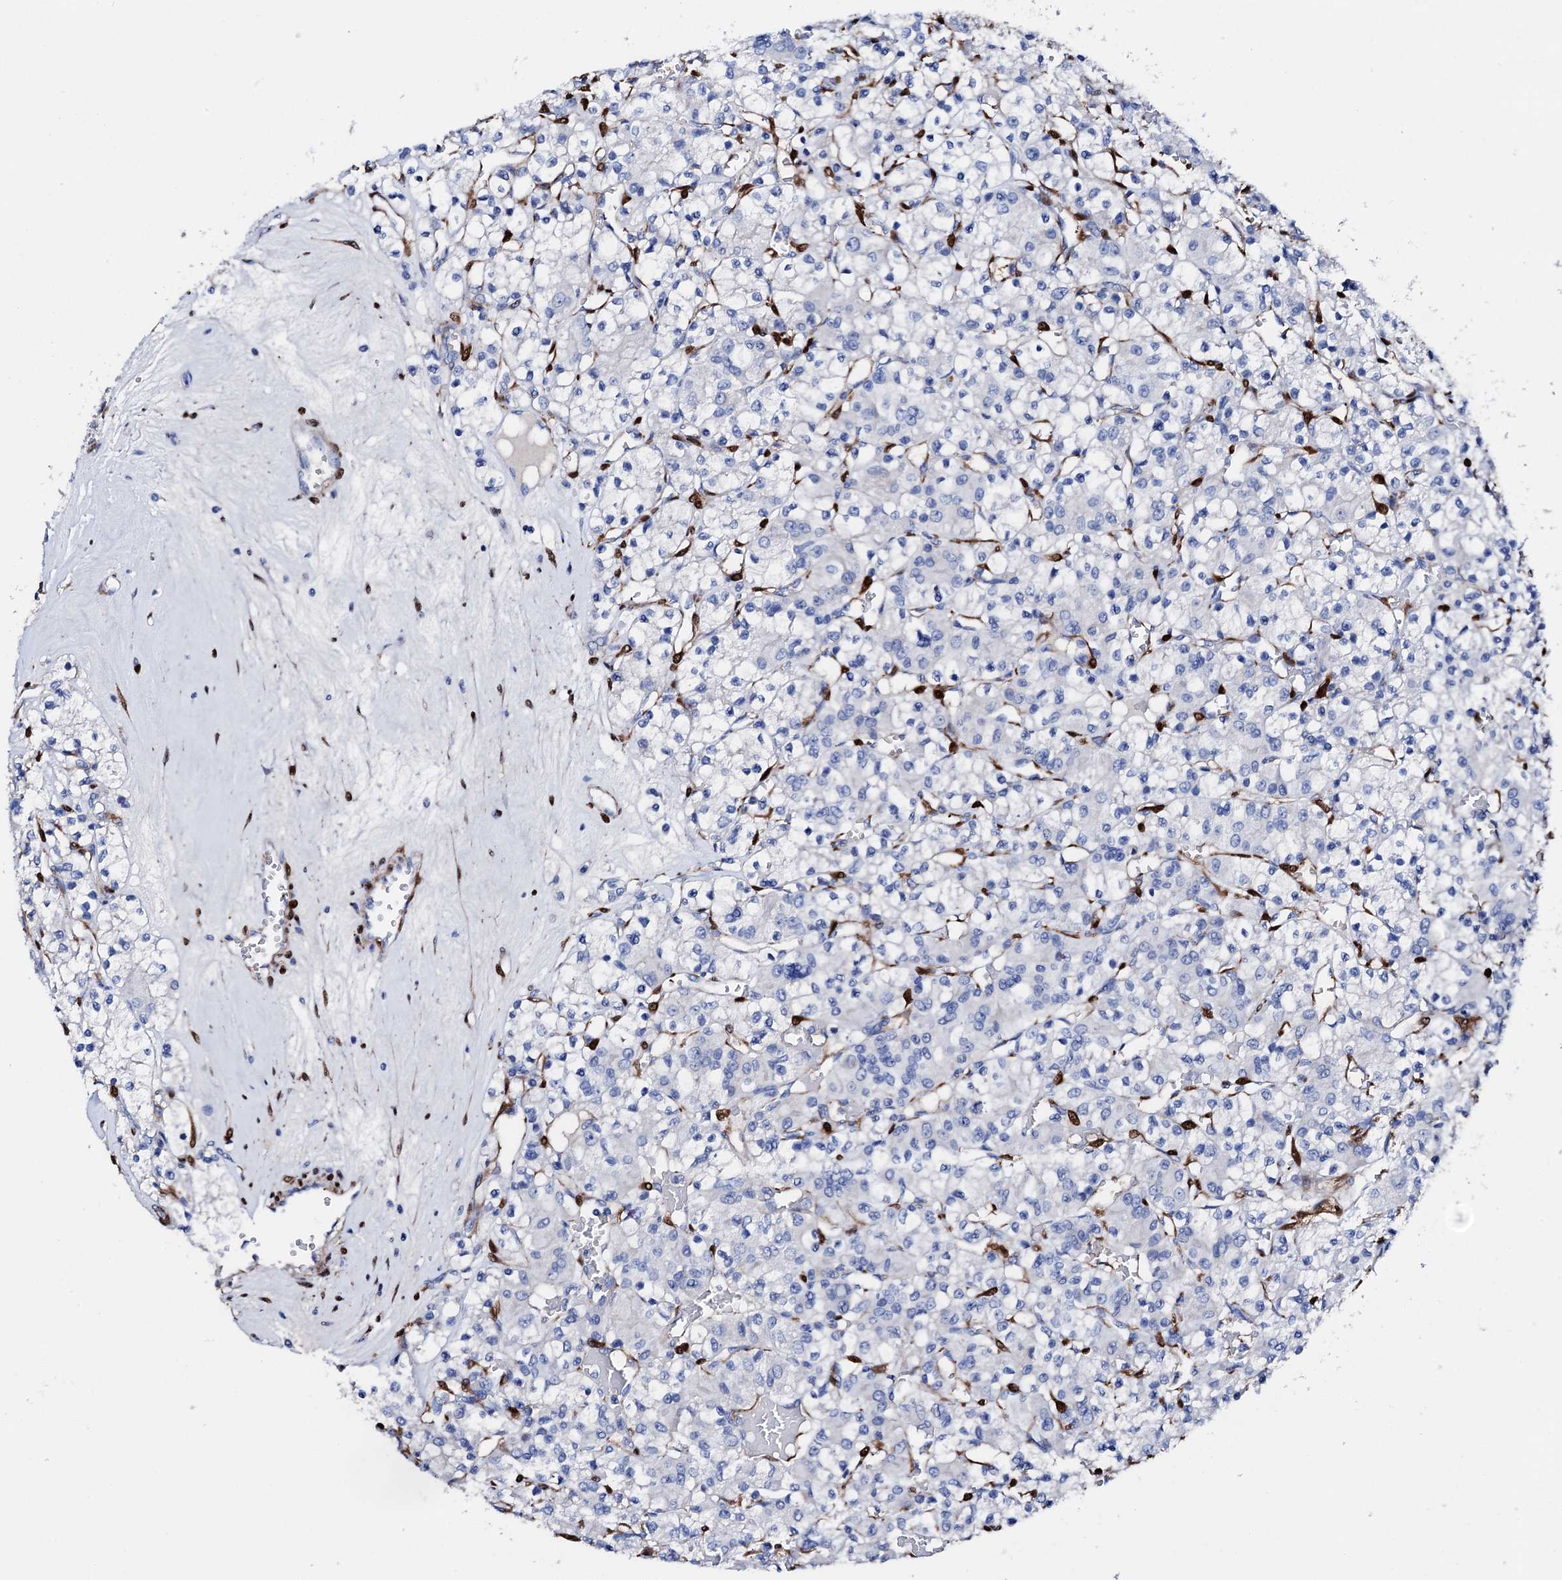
{"staining": {"intensity": "negative", "quantity": "none", "location": "none"}, "tissue": "renal cancer", "cell_type": "Tumor cells", "image_type": "cancer", "snomed": [{"axis": "morphology", "description": "Adenocarcinoma, NOS"}, {"axis": "topography", "description": "Kidney"}], "caption": "DAB immunohistochemical staining of renal cancer exhibits no significant positivity in tumor cells.", "gene": "NRIP2", "patient": {"sex": "female", "age": 59}}